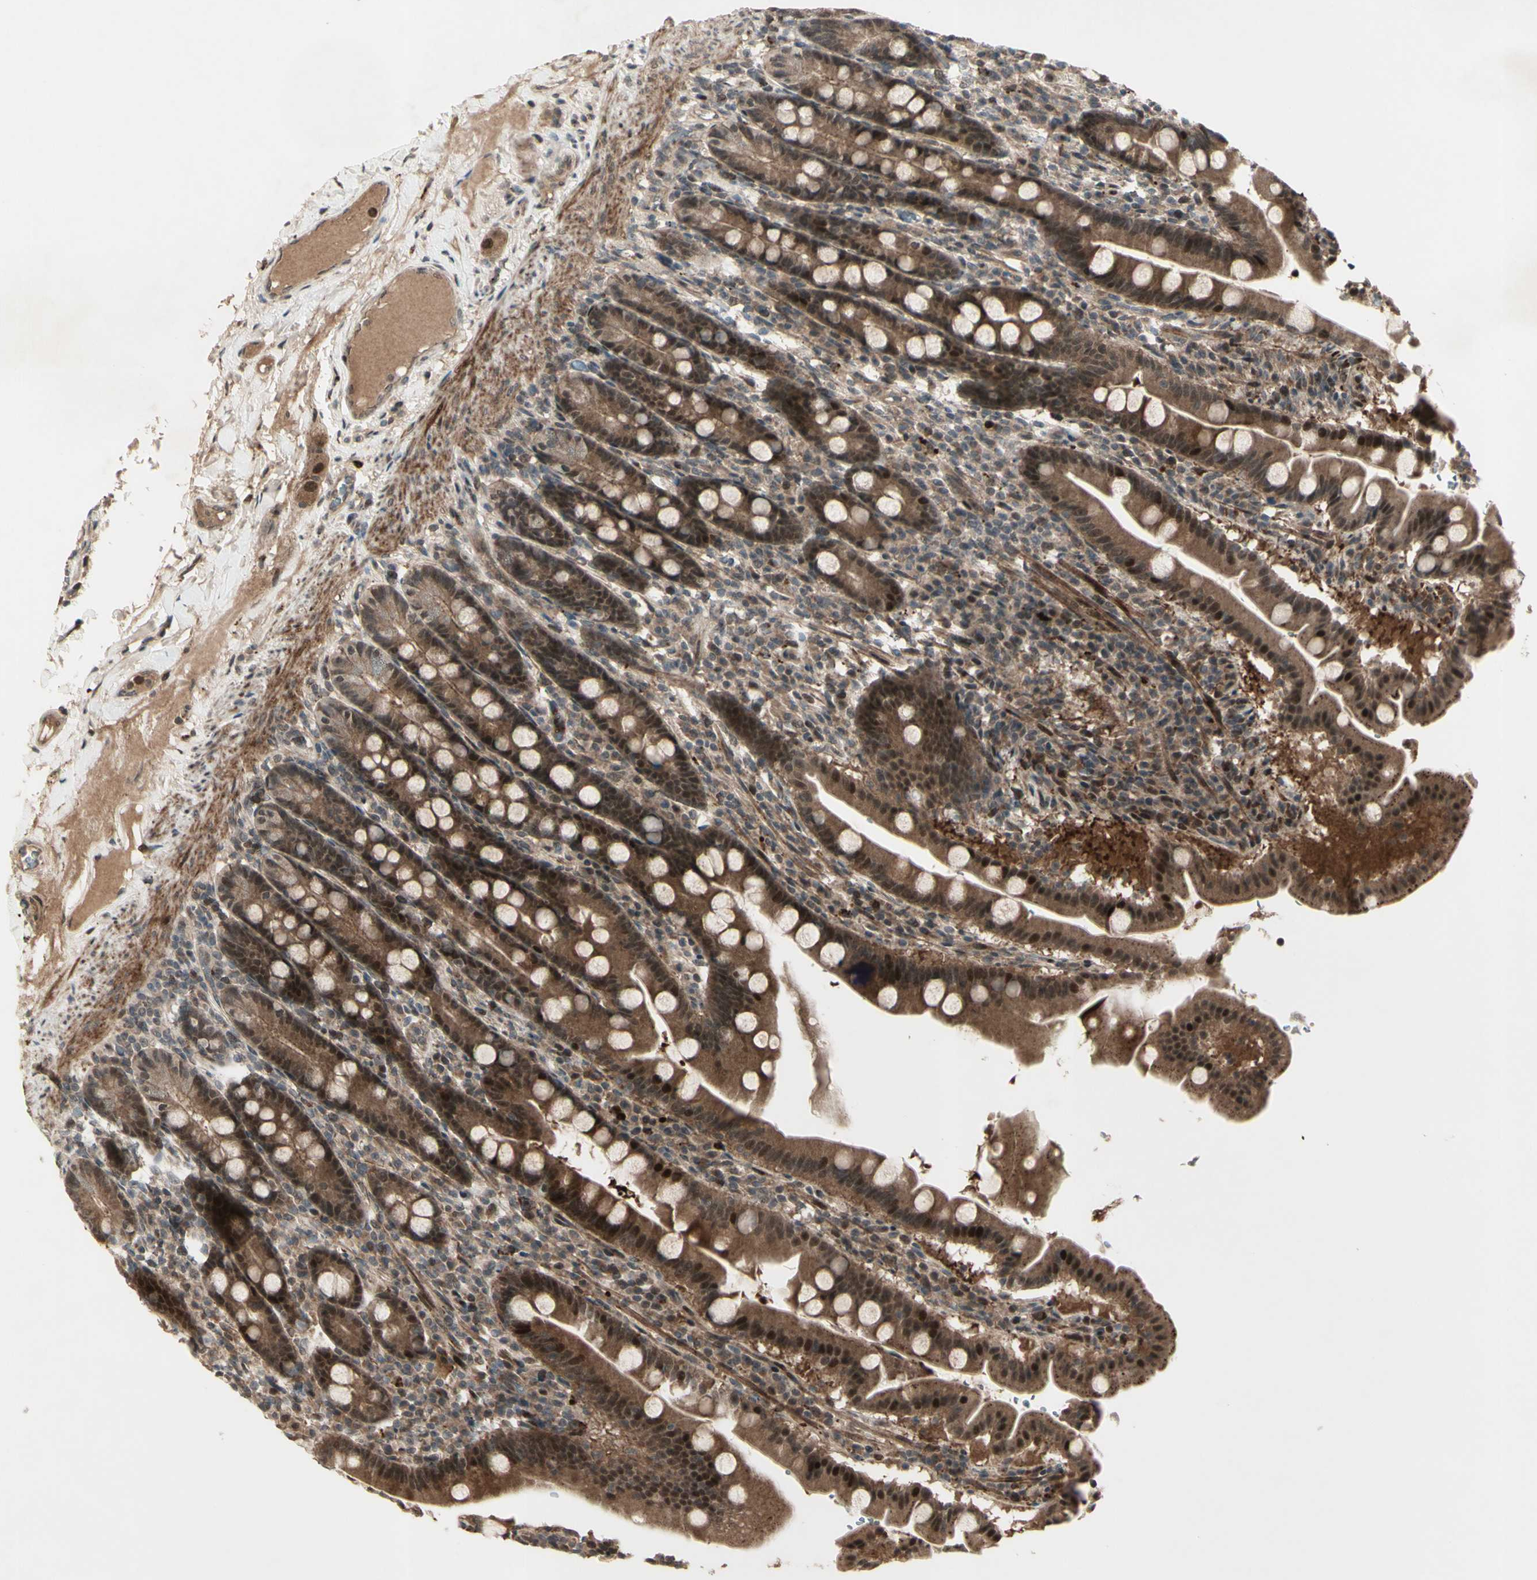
{"staining": {"intensity": "strong", "quantity": ">75%", "location": "cytoplasmic/membranous,nuclear"}, "tissue": "duodenum", "cell_type": "Glandular cells", "image_type": "normal", "snomed": [{"axis": "morphology", "description": "Normal tissue, NOS"}, {"axis": "topography", "description": "Duodenum"}], "caption": "The micrograph shows staining of unremarkable duodenum, revealing strong cytoplasmic/membranous,nuclear protein staining (brown color) within glandular cells.", "gene": "MLF2", "patient": {"sex": "male", "age": 50}}